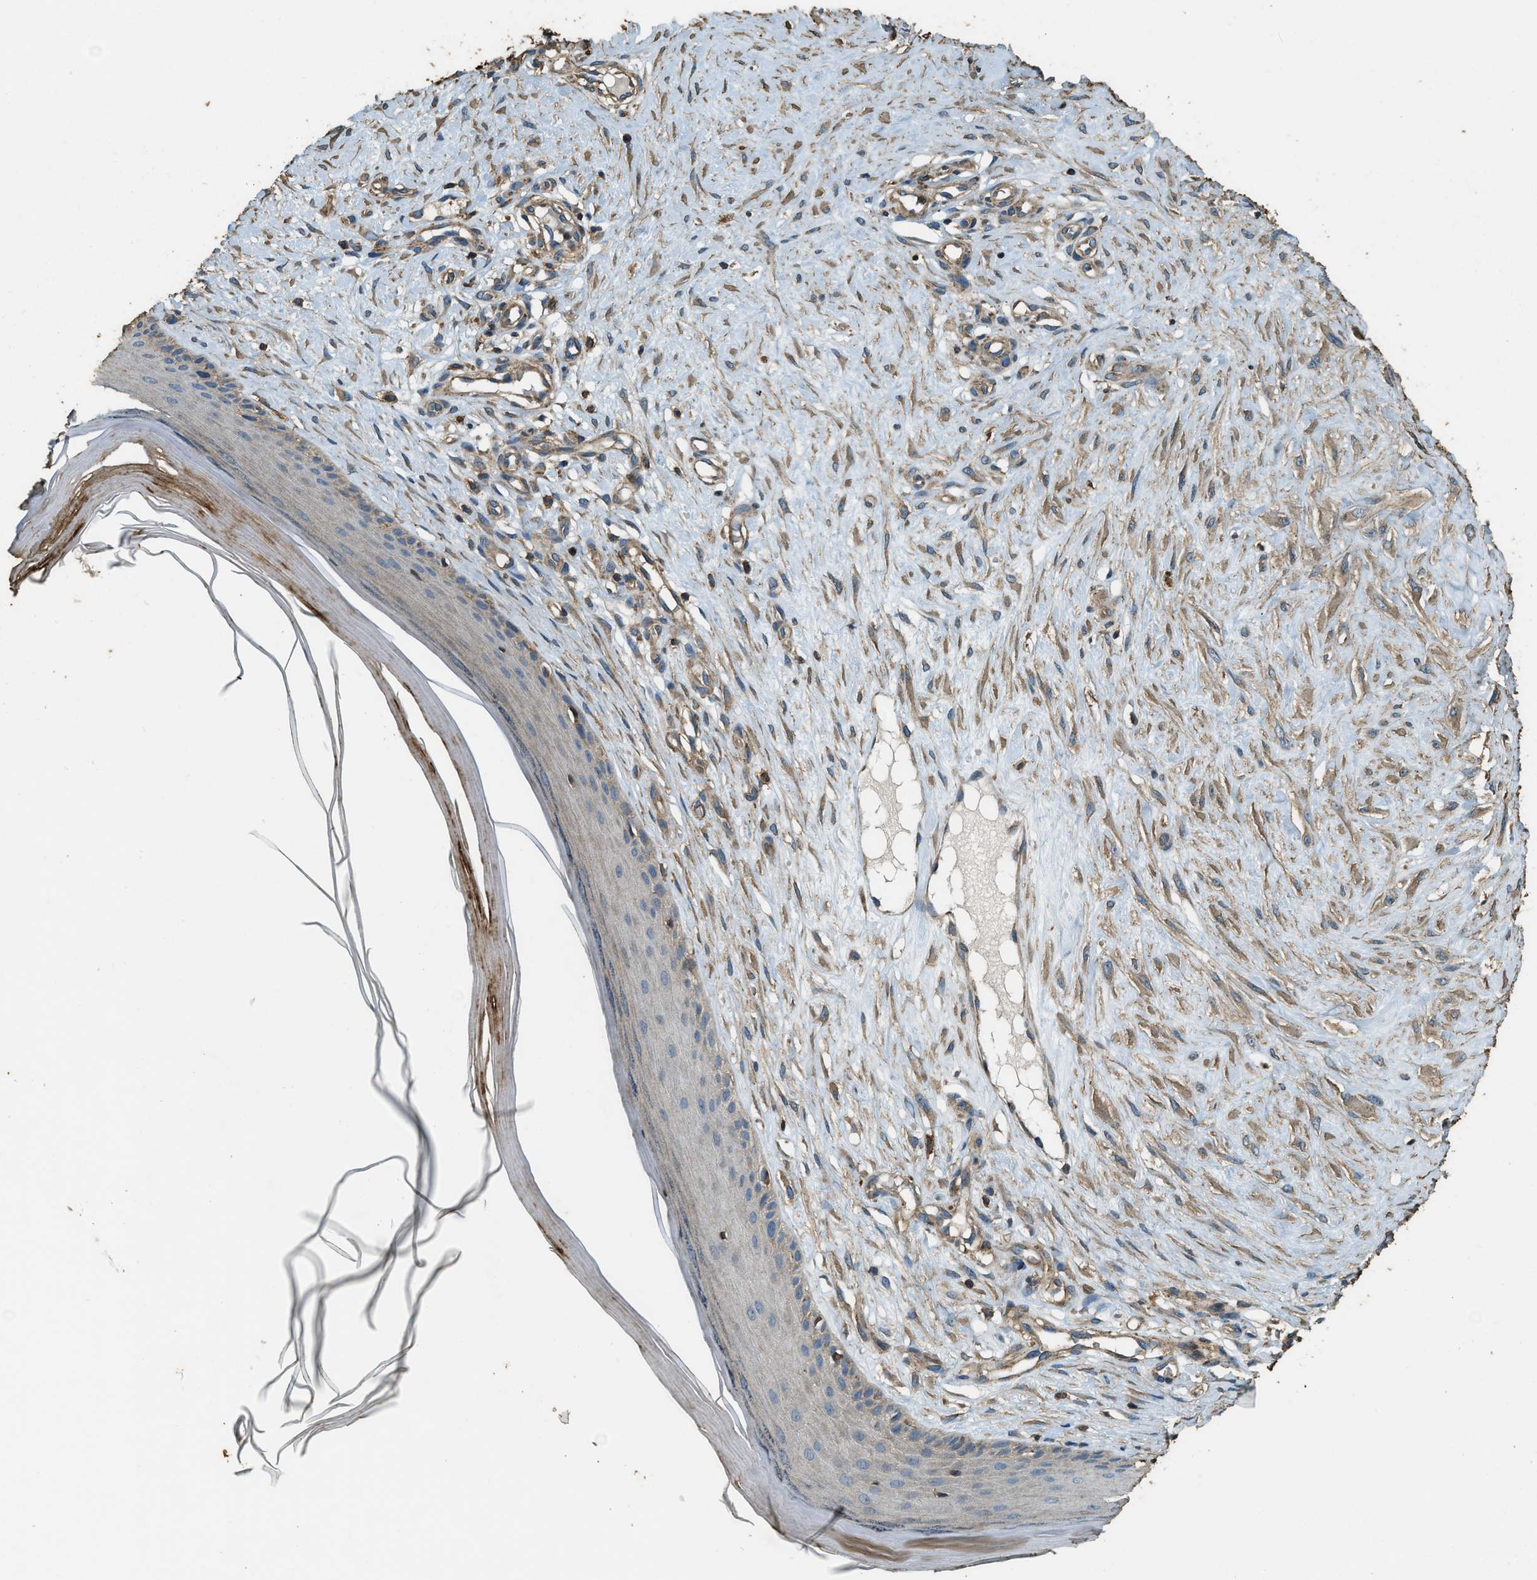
{"staining": {"intensity": "moderate", "quantity": ">75%", "location": "cytoplasmic/membranous"}, "tissue": "skin", "cell_type": "Fibroblasts", "image_type": "normal", "snomed": [{"axis": "morphology", "description": "Normal tissue, NOS"}, {"axis": "topography", "description": "Skin"}], "caption": "Protein staining of normal skin exhibits moderate cytoplasmic/membranous positivity in approximately >75% of fibroblasts.", "gene": "ERGIC1", "patient": {"sex": "male", "age": 41}}